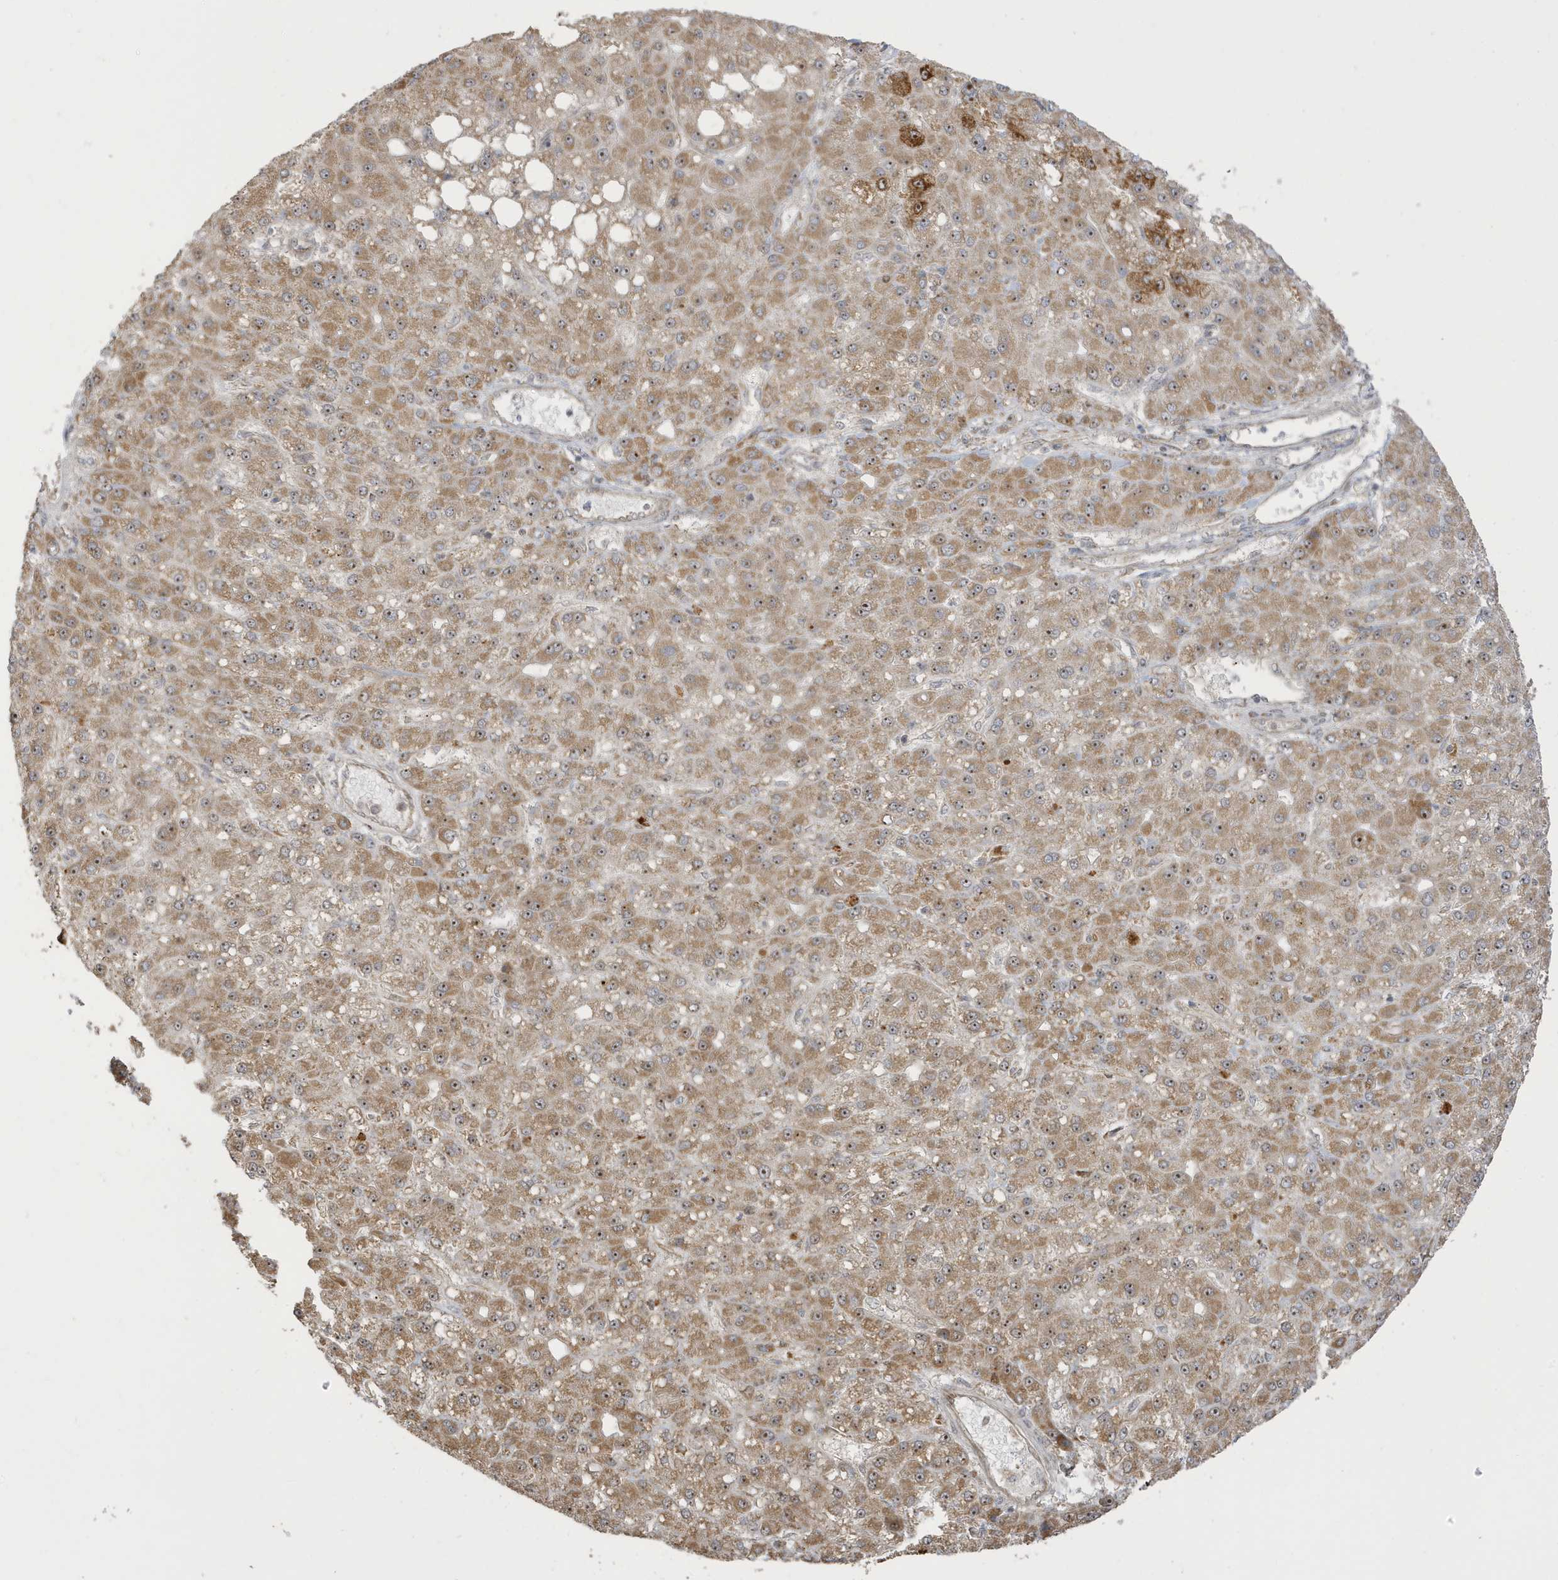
{"staining": {"intensity": "moderate", "quantity": ">75%", "location": "cytoplasmic/membranous,nuclear"}, "tissue": "liver cancer", "cell_type": "Tumor cells", "image_type": "cancer", "snomed": [{"axis": "morphology", "description": "Carcinoma, Hepatocellular, NOS"}, {"axis": "topography", "description": "Liver"}], "caption": "The image demonstrates a brown stain indicating the presence of a protein in the cytoplasmic/membranous and nuclear of tumor cells in liver hepatocellular carcinoma. The staining was performed using DAB (3,3'-diaminobenzidine), with brown indicating positive protein expression. Nuclei are stained blue with hematoxylin.", "gene": "ECM2", "patient": {"sex": "male", "age": 67}}